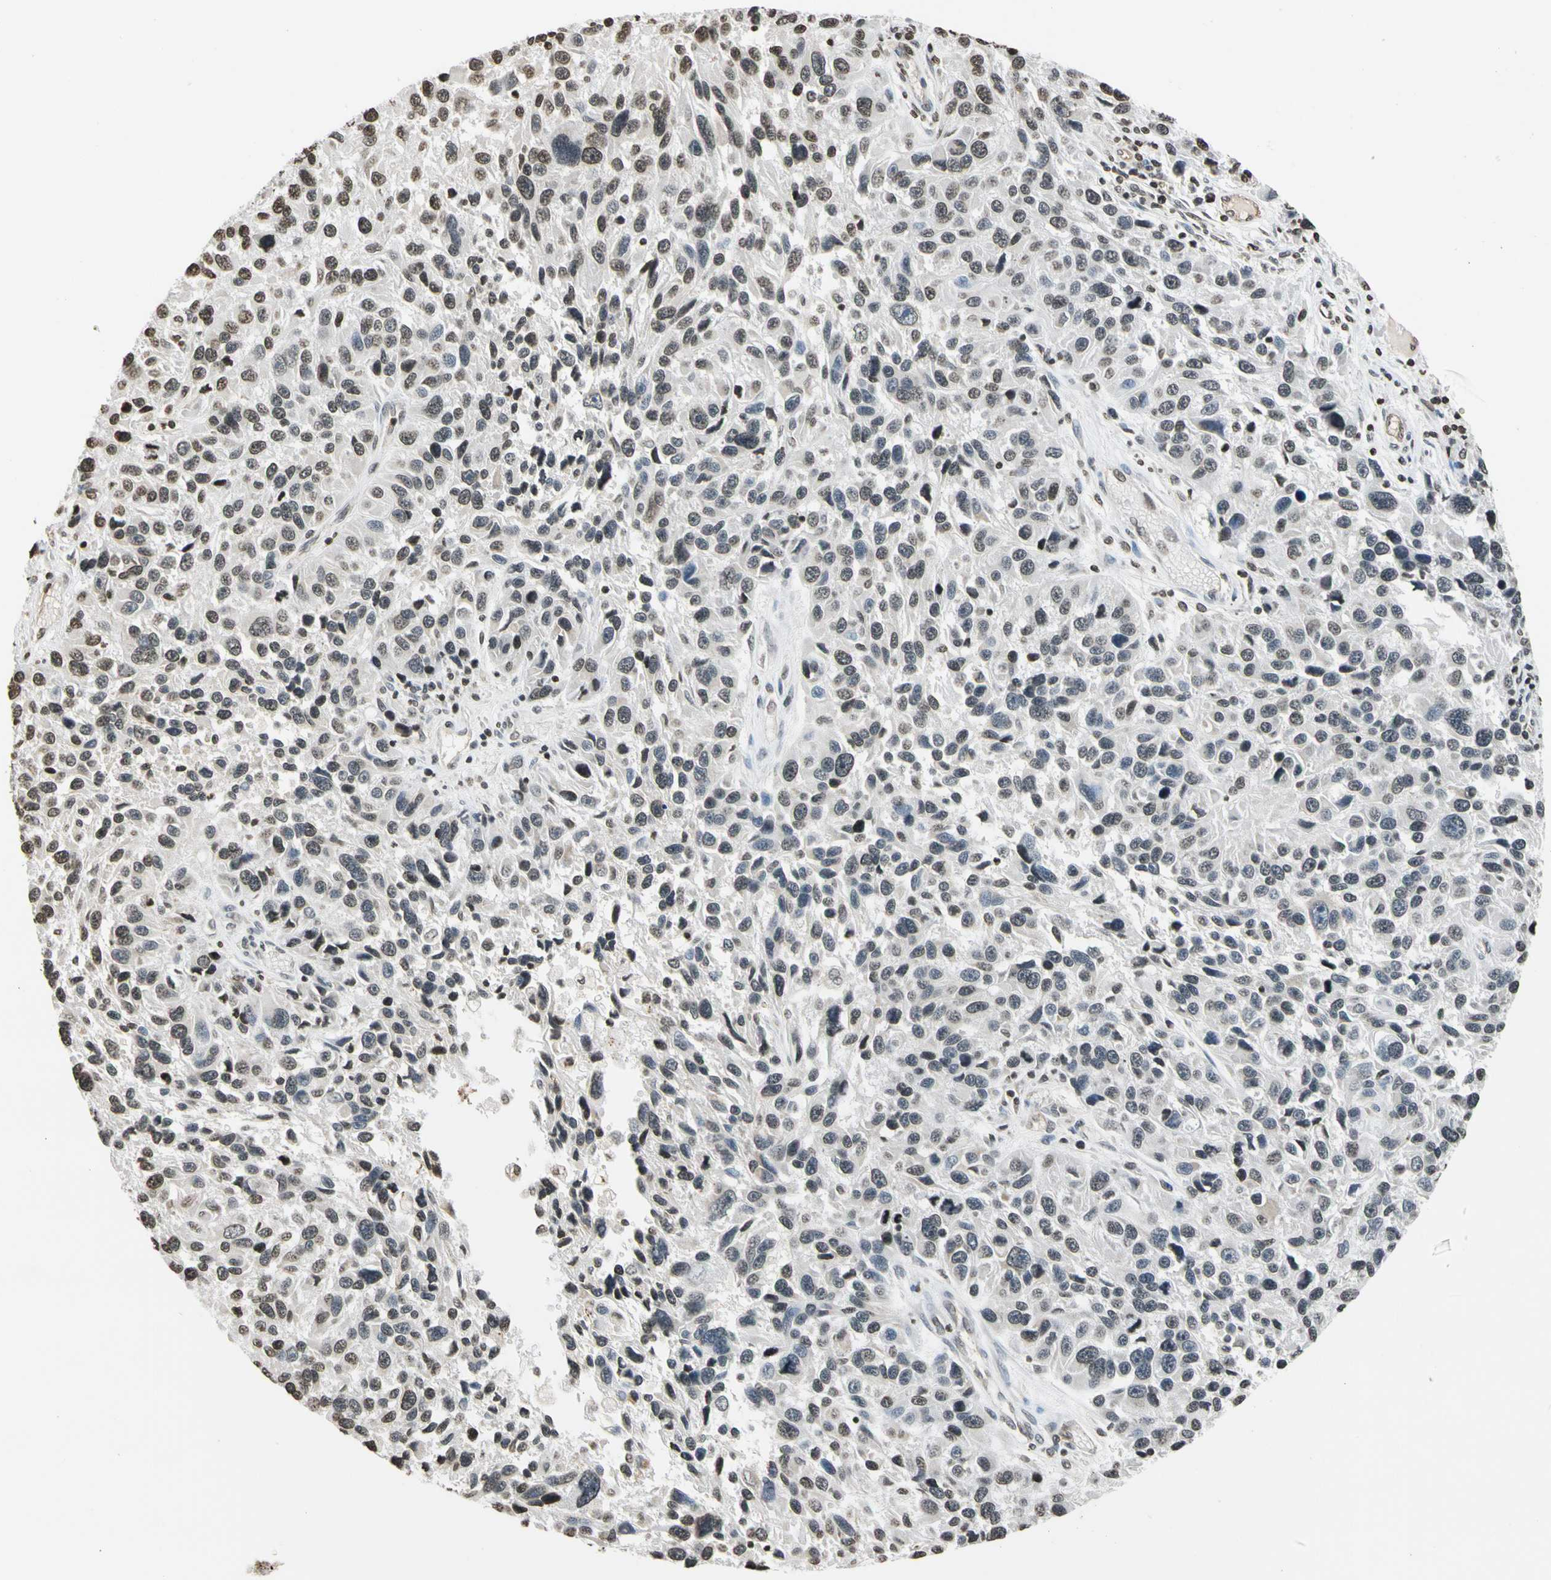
{"staining": {"intensity": "moderate", "quantity": ">75%", "location": "nuclear"}, "tissue": "melanoma", "cell_type": "Tumor cells", "image_type": "cancer", "snomed": [{"axis": "morphology", "description": "Malignant melanoma, NOS"}, {"axis": "topography", "description": "Skin"}], "caption": "Immunohistochemical staining of melanoma shows medium levels of moderate nuclear positivity in about >75% of tumor cells.", "gene": "GPX4", "patient": {"sex": "male", "age": 53}}